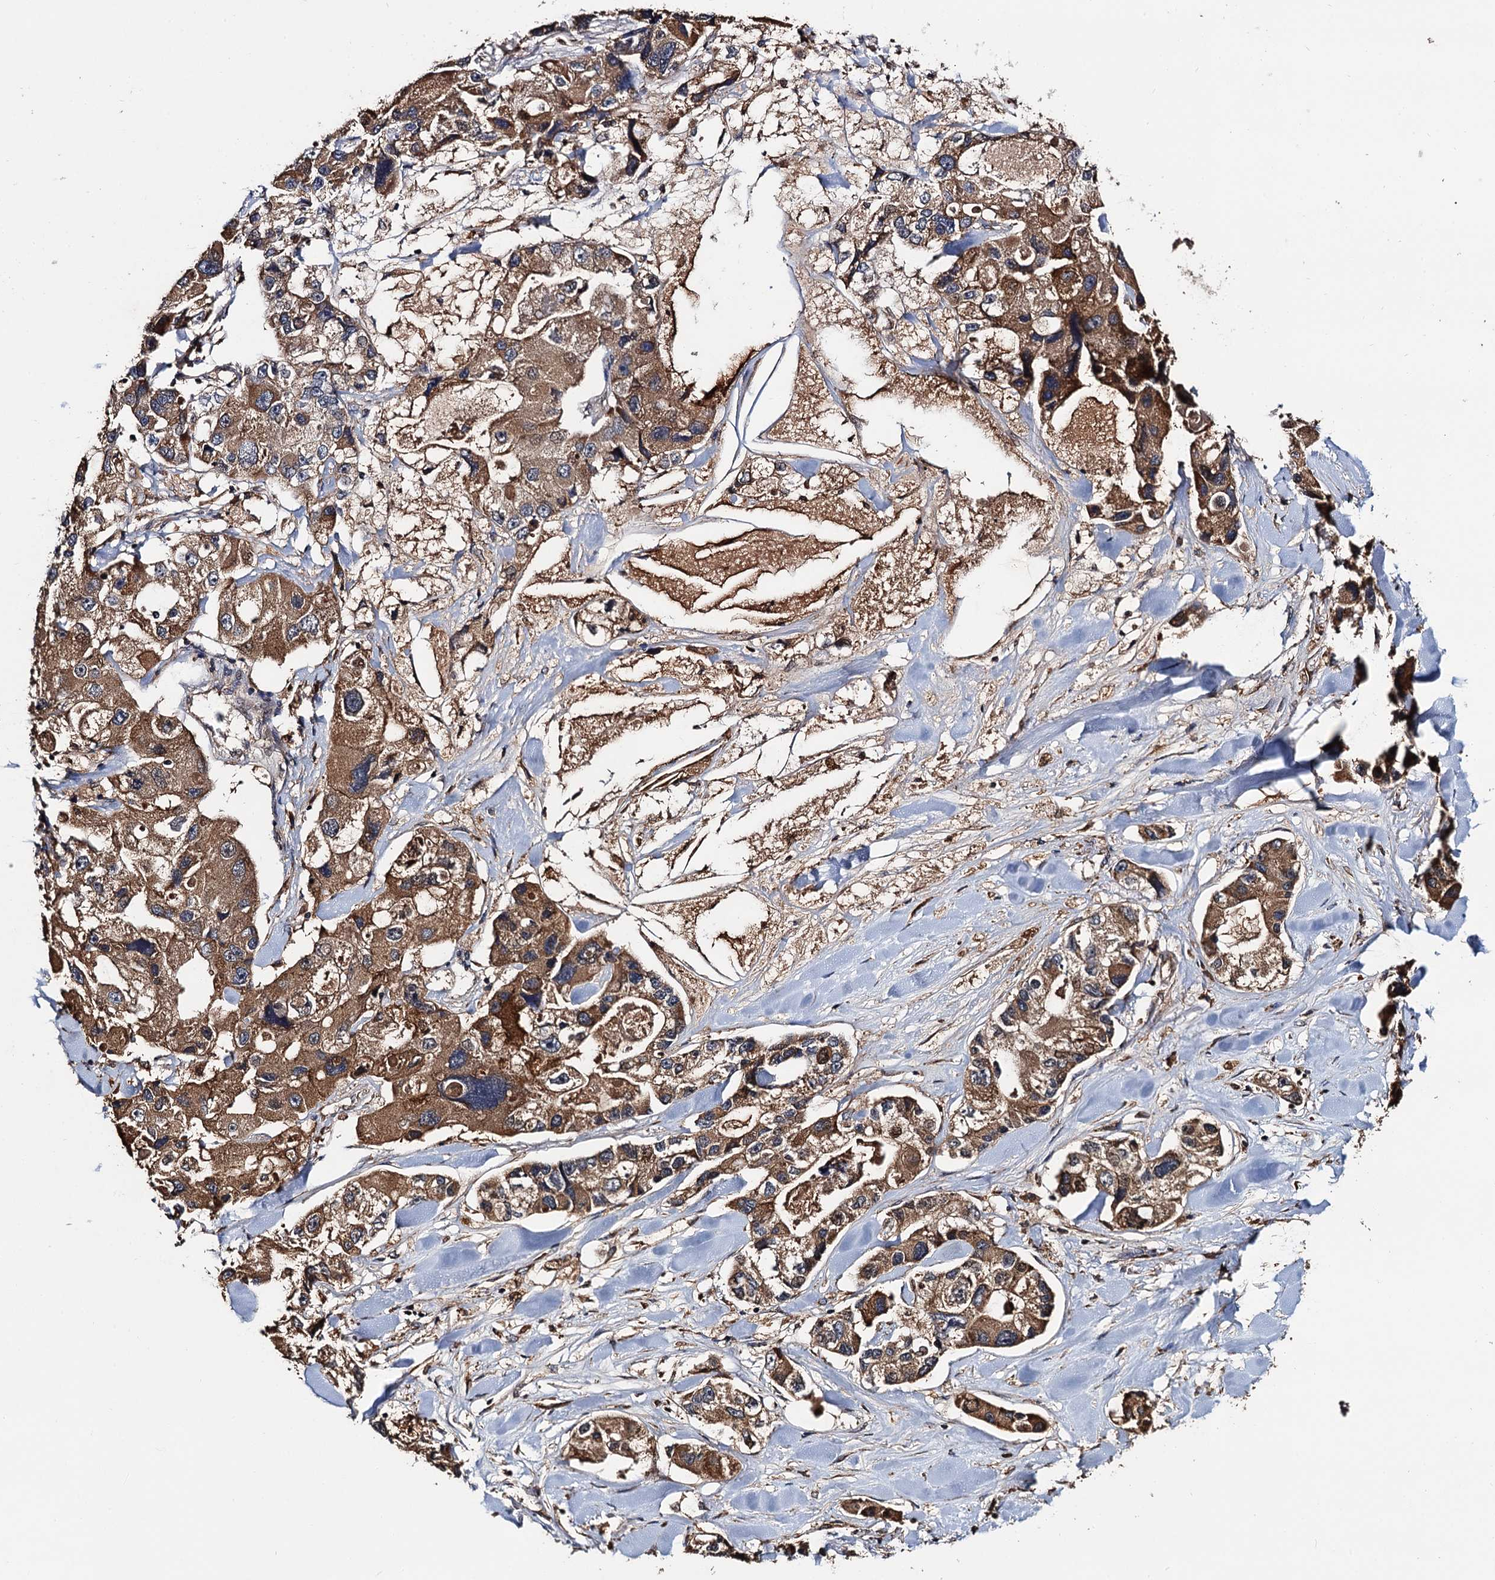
{"staining": {"intensity": "moderate", "quantity": ">75%", "location": "cytoplasmic/membranous"}, "tissue": "lung cancer", "cell_type": "Tumor cells", "image_type": "cancer", "snomed": [{"axis": "morphology", "description": "Adenocarcinoma, NOS"}, {"axis": "topography", "description": "Lung"}], "caption": "Human adenocarcinoma (lung) stained for a protein (brown) demonstrates moderate cytoplasmic/membranous positive staining in approximately >75% of tumor cells.", "gene": "RGS11", "patient": {"sex": "female", "age": 54}}